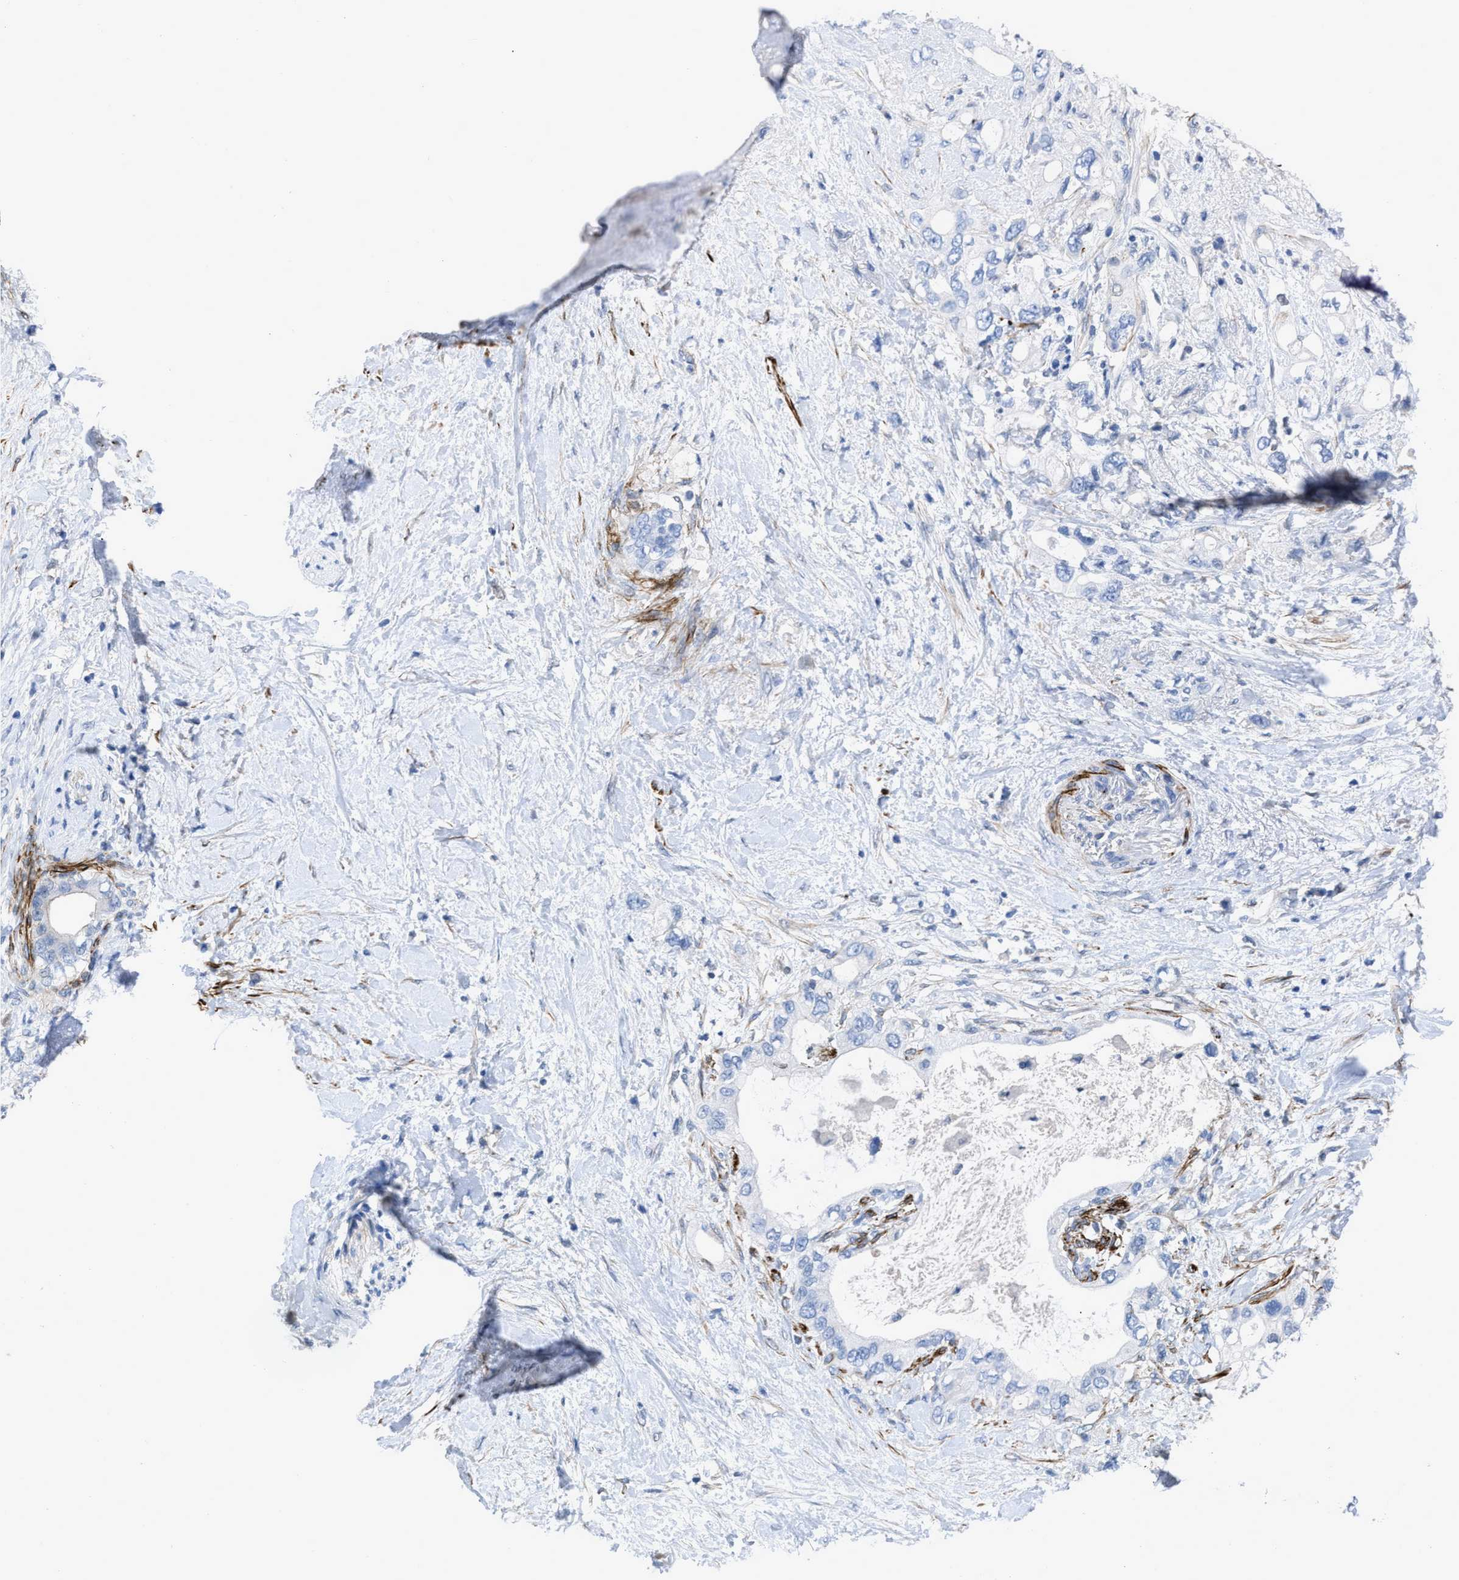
{"staining": {"intensity": "negative", "quantity": "none", "location": "none"}, "tissue": "pancreatic cancer", "cell_type": "Tumor cells", "image_type": "cancer", "snomed": [{"axis": "morphology", "description": "Adenocarcinoma, NOS"}, {"axis": "topography", "description": "Pancreas"}], "caption": "Tumor cells show no significant protein positivity in pancreatic cancer (adenocarcinoma).", "gene": "PRMT2", "patient": {"sex": "female", "age": 56}}